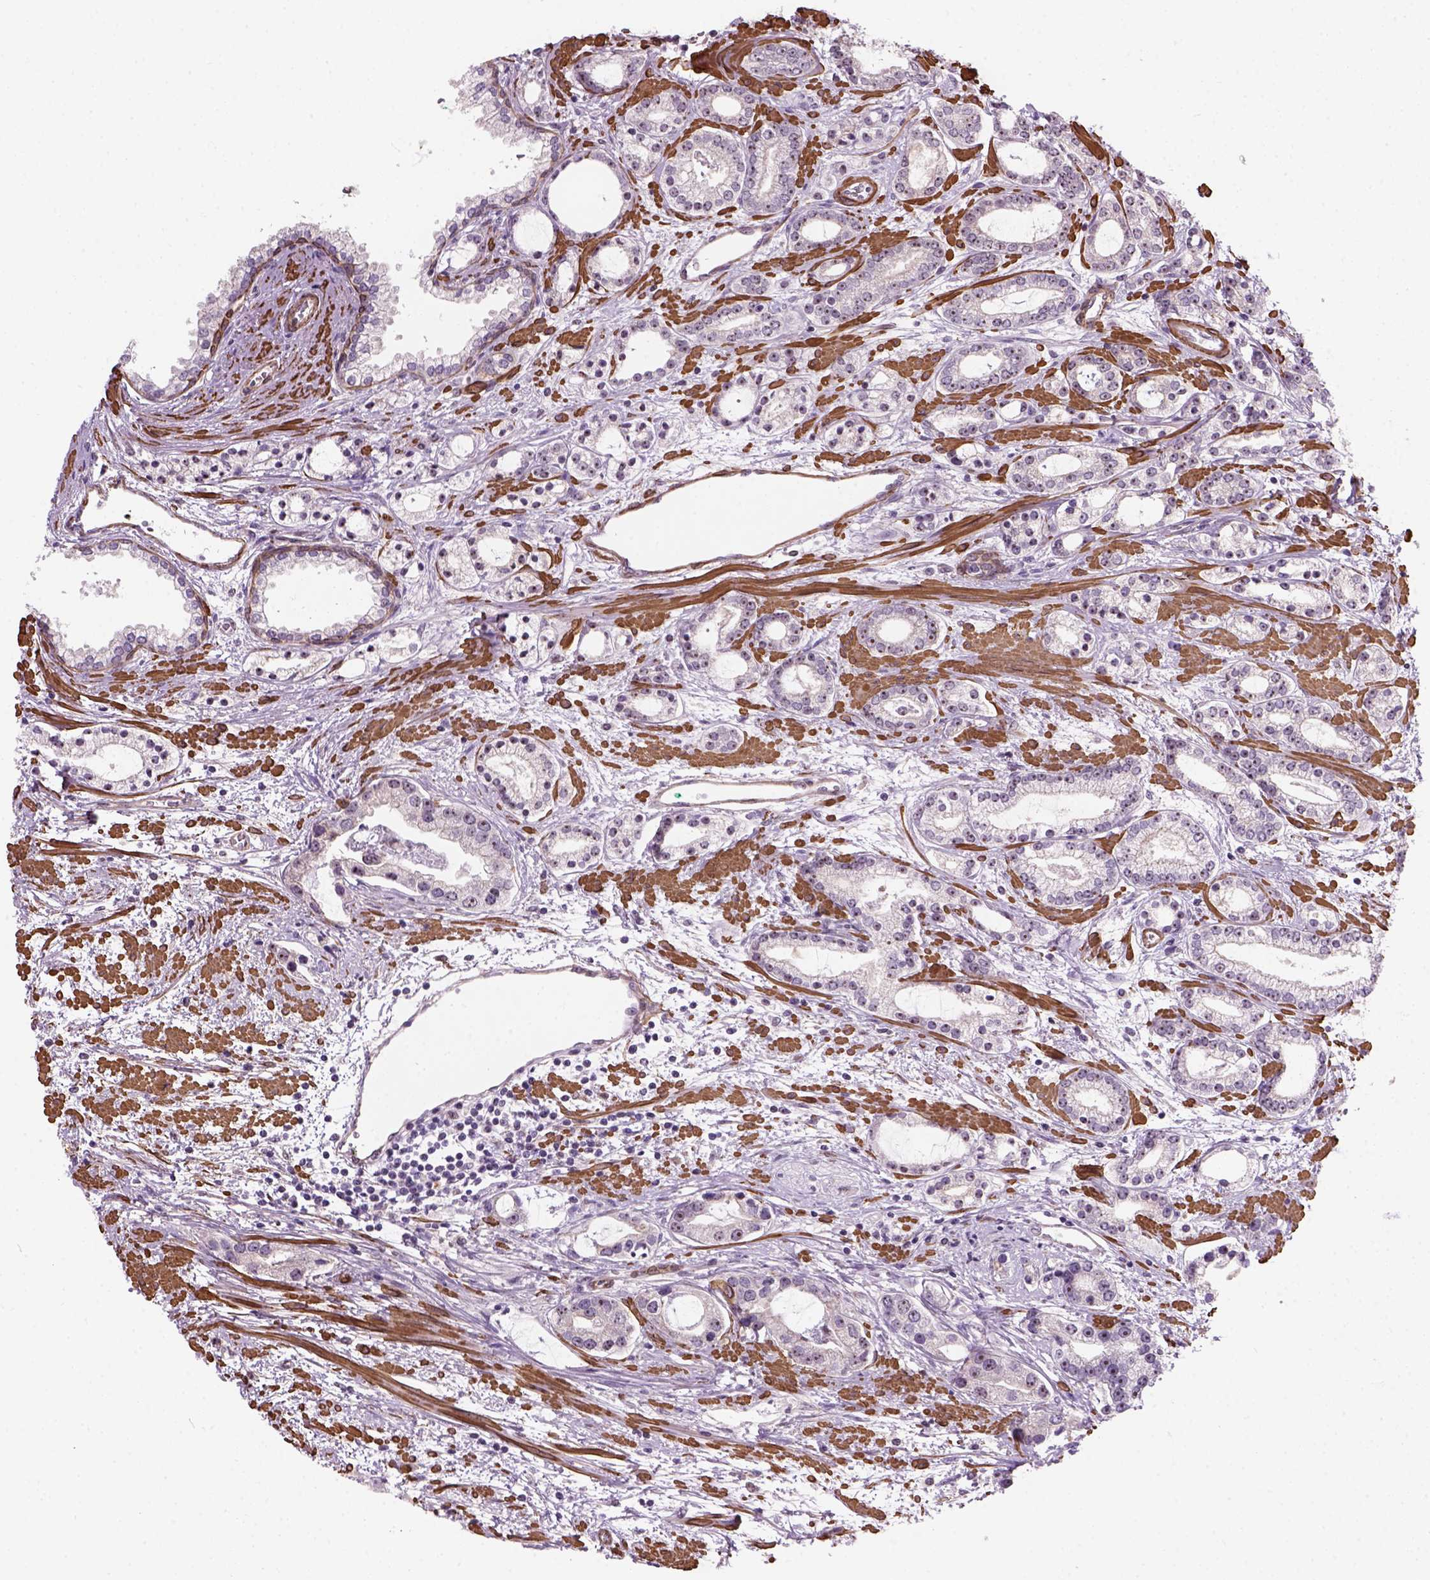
{"staining": {"intensity": "moderate", "quantity": ">75%", "location": "nuclear"}, "tissue": "prostate cancer", "cell_type": "Tumor cells", "image_type": "cancer", "snomed": [{"axis": "morphology", "description": "Adenocarcinoma, Medium grade"}, {"axis": "topography", "description": "Prostate"}], "caption": "This is an image of IHC staining of prostate adenocarcinoma (medium-grade), which shows moderate staining in the nuclear of tumor cells.", "gene": "RRS1", "patient": {"sex": "male", "age": 57}}